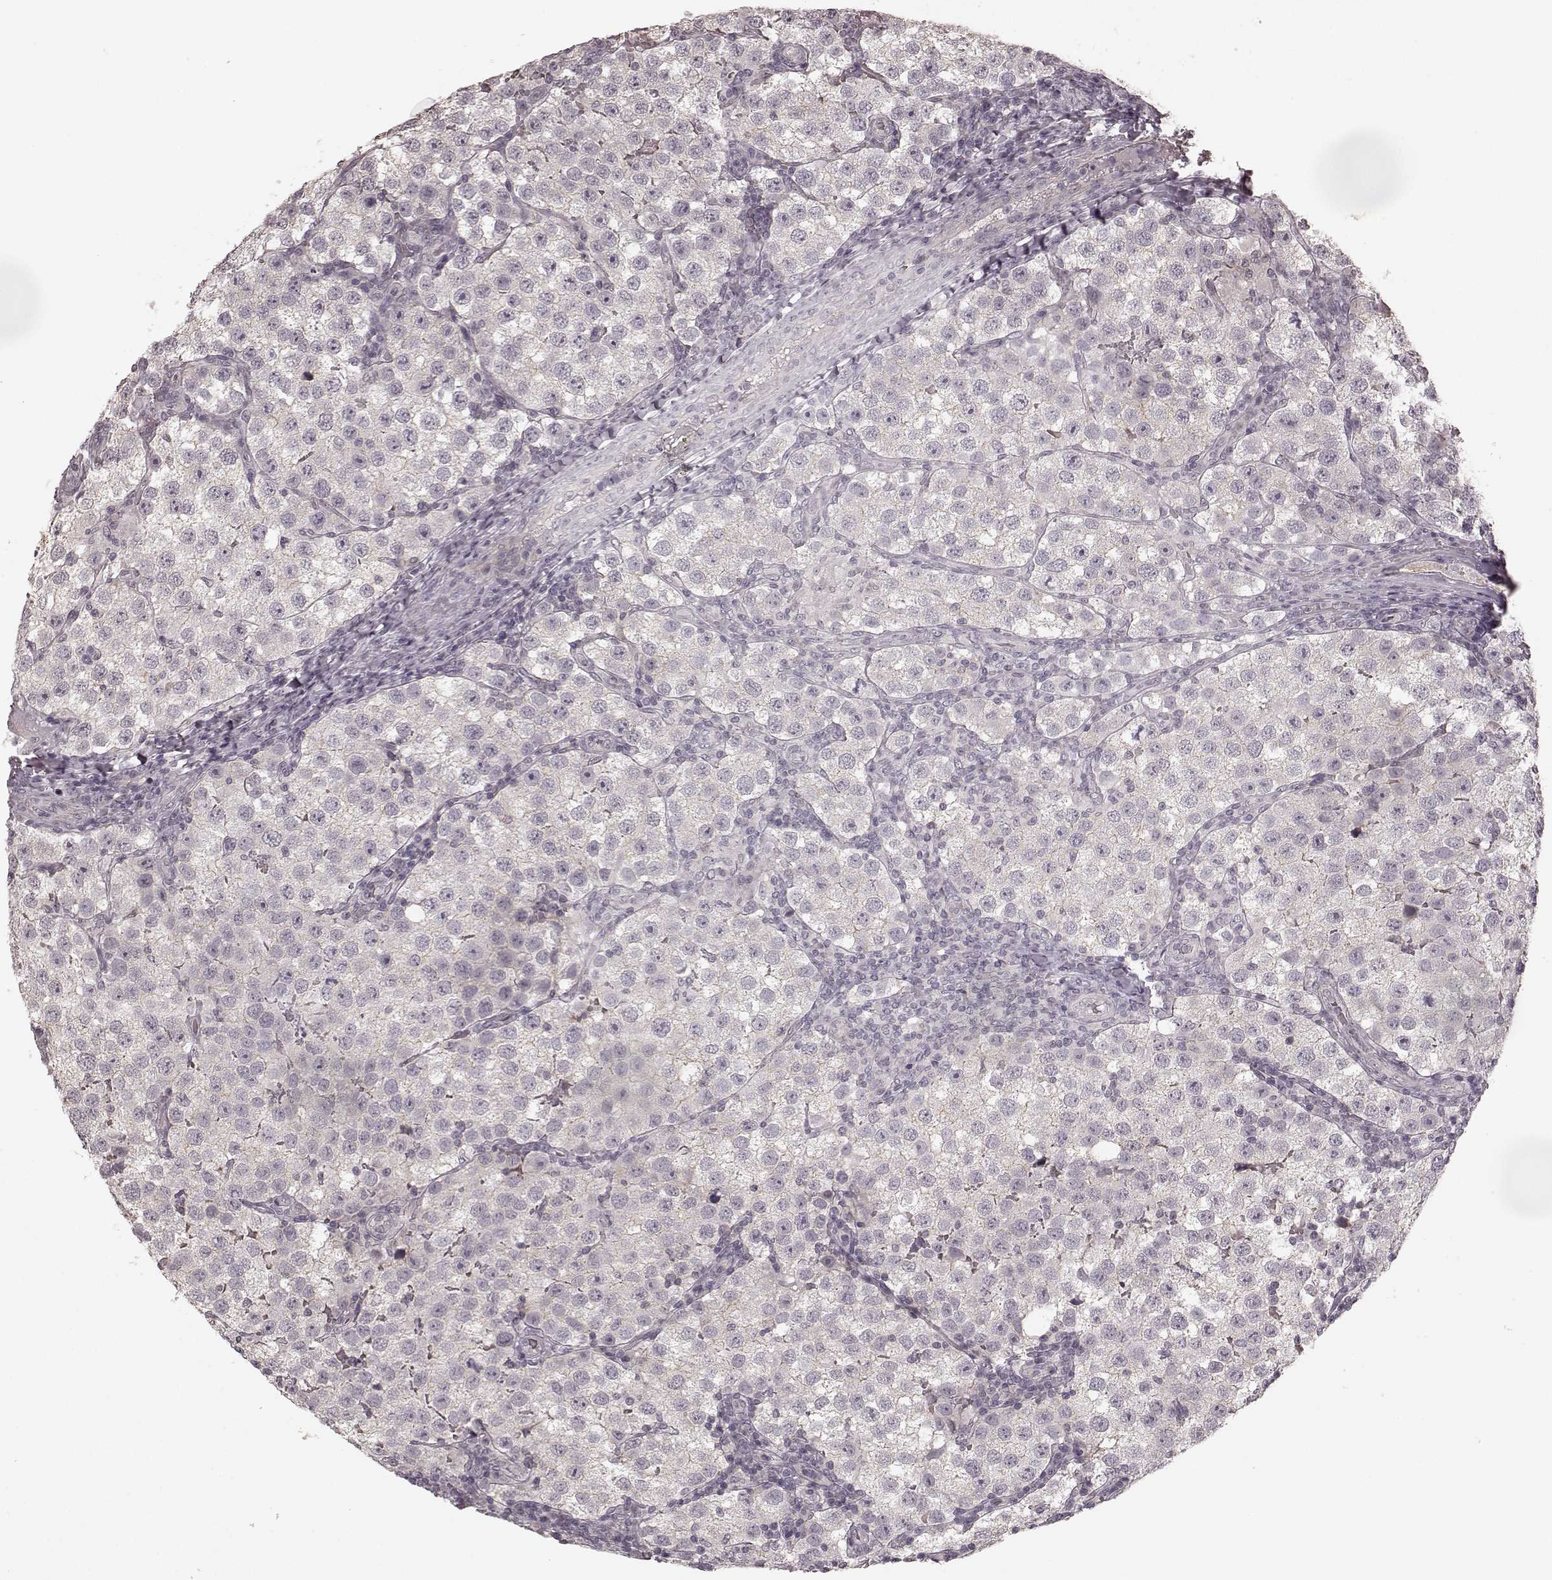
{"staining": {"intensity": "negative", "quantity": "none", "location": "none"}, "tissue": "testis cancer", "cell_type": "Tumor cells", "image_type": "cancer", "snomed": [{"axis": "morphology", "description": "Seminoma, NOS"}, {"axis": "topography", "description": "Testis"}], "caption": "Seminoma (testis) was stained to show a protein in brown. There is no significant expression in tumor cells.", "gene": "PRKCE", "patient": {"sex": "male", "age": 37}}